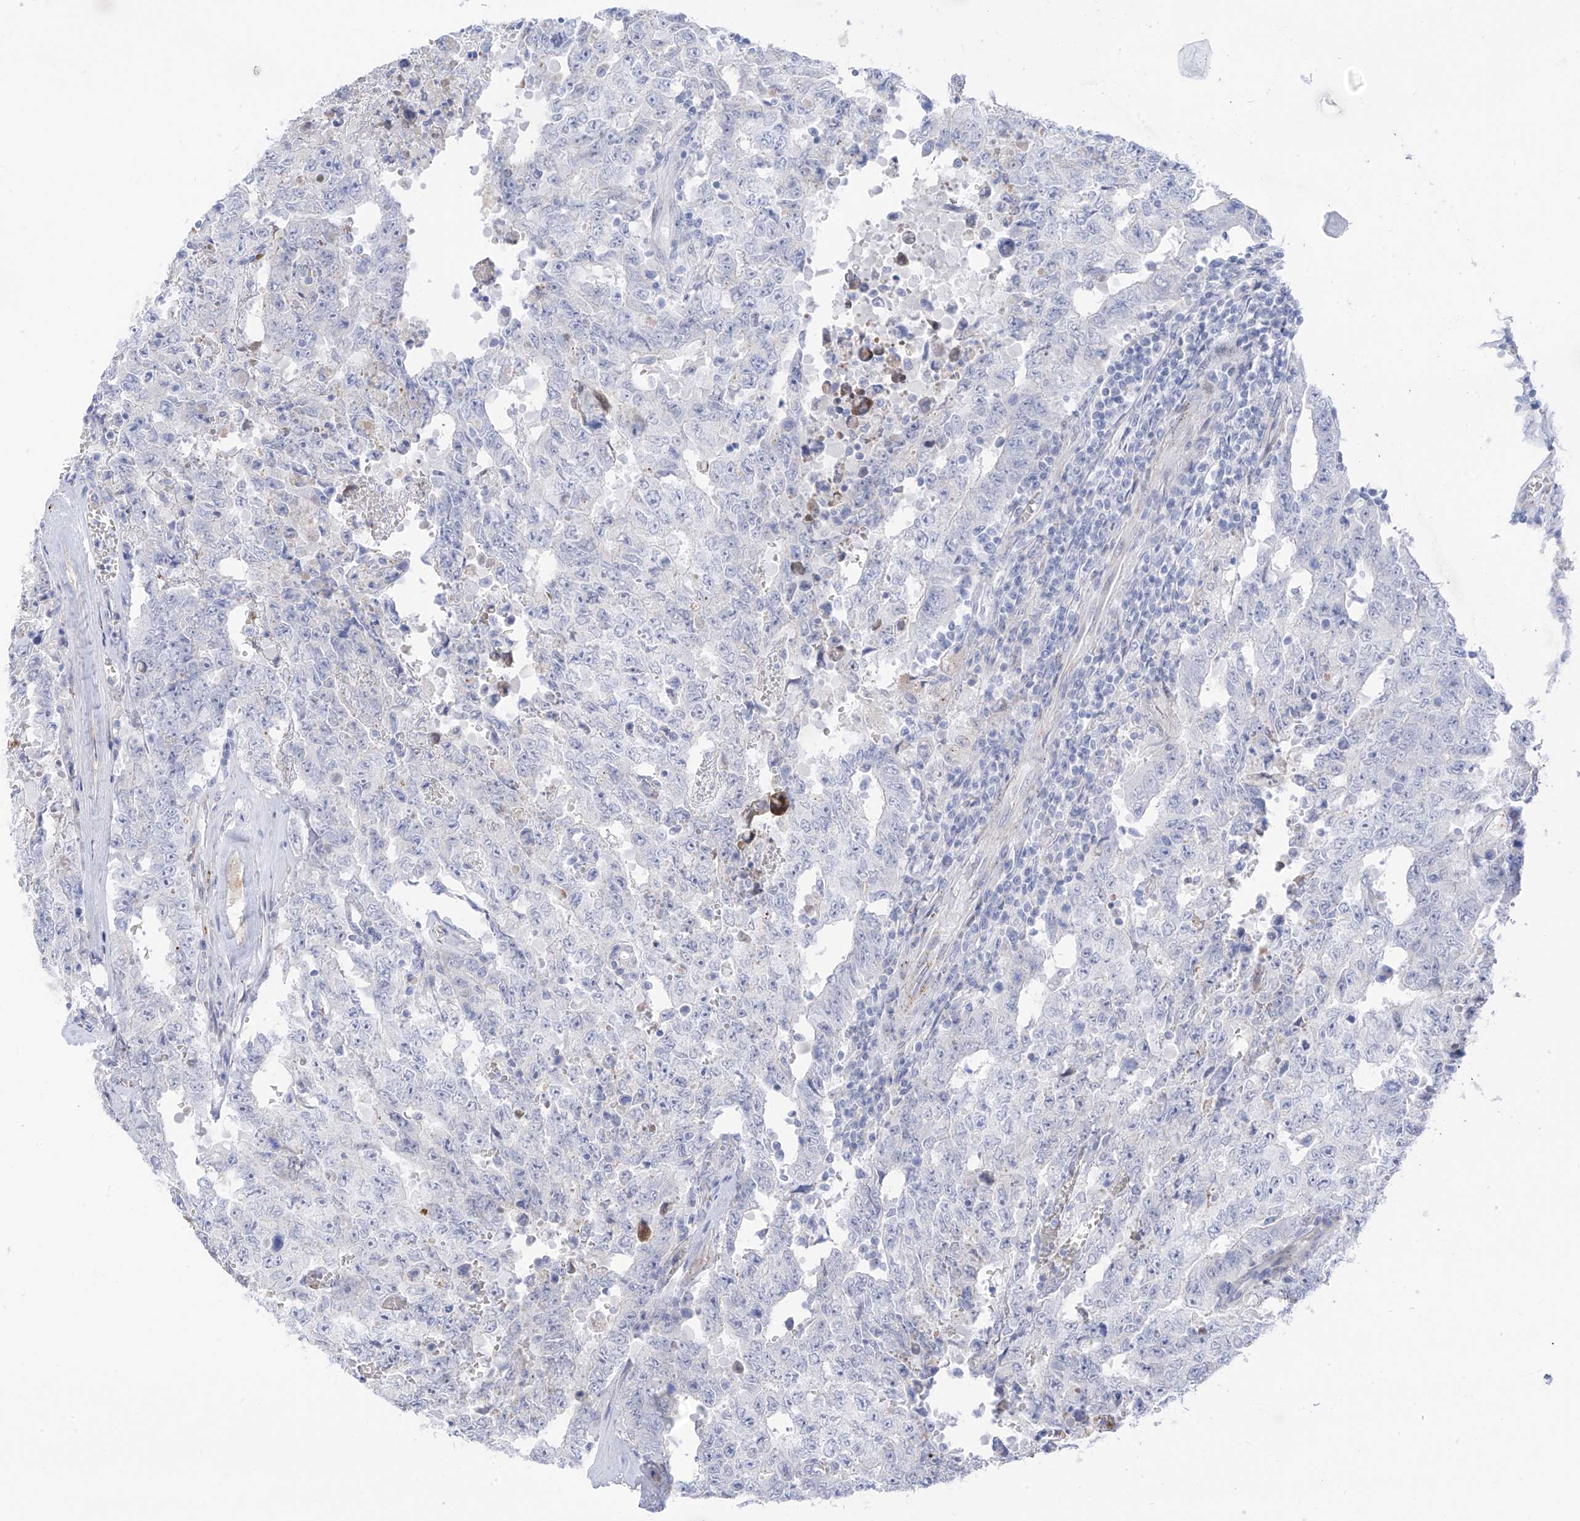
{"staining": {"intensity": "negative", "quantity": "none", "location": "none"}, "tissue": "testis cancer", "cell_type": "Tumor cells", "image_type": "cancer", "snomed": [{"axis": "morphology", "description": "Carcinoma, Embryonal, NOS"}, {"axis": "topography", "description": "Testis"}], "caption": "Testis cancer (embryonal carcinoma) was stained to show a protein in brown. There is no significant expression in tumor cells.", "gene": "PSPH", "patient": {"sex": "male", "age": 26}}